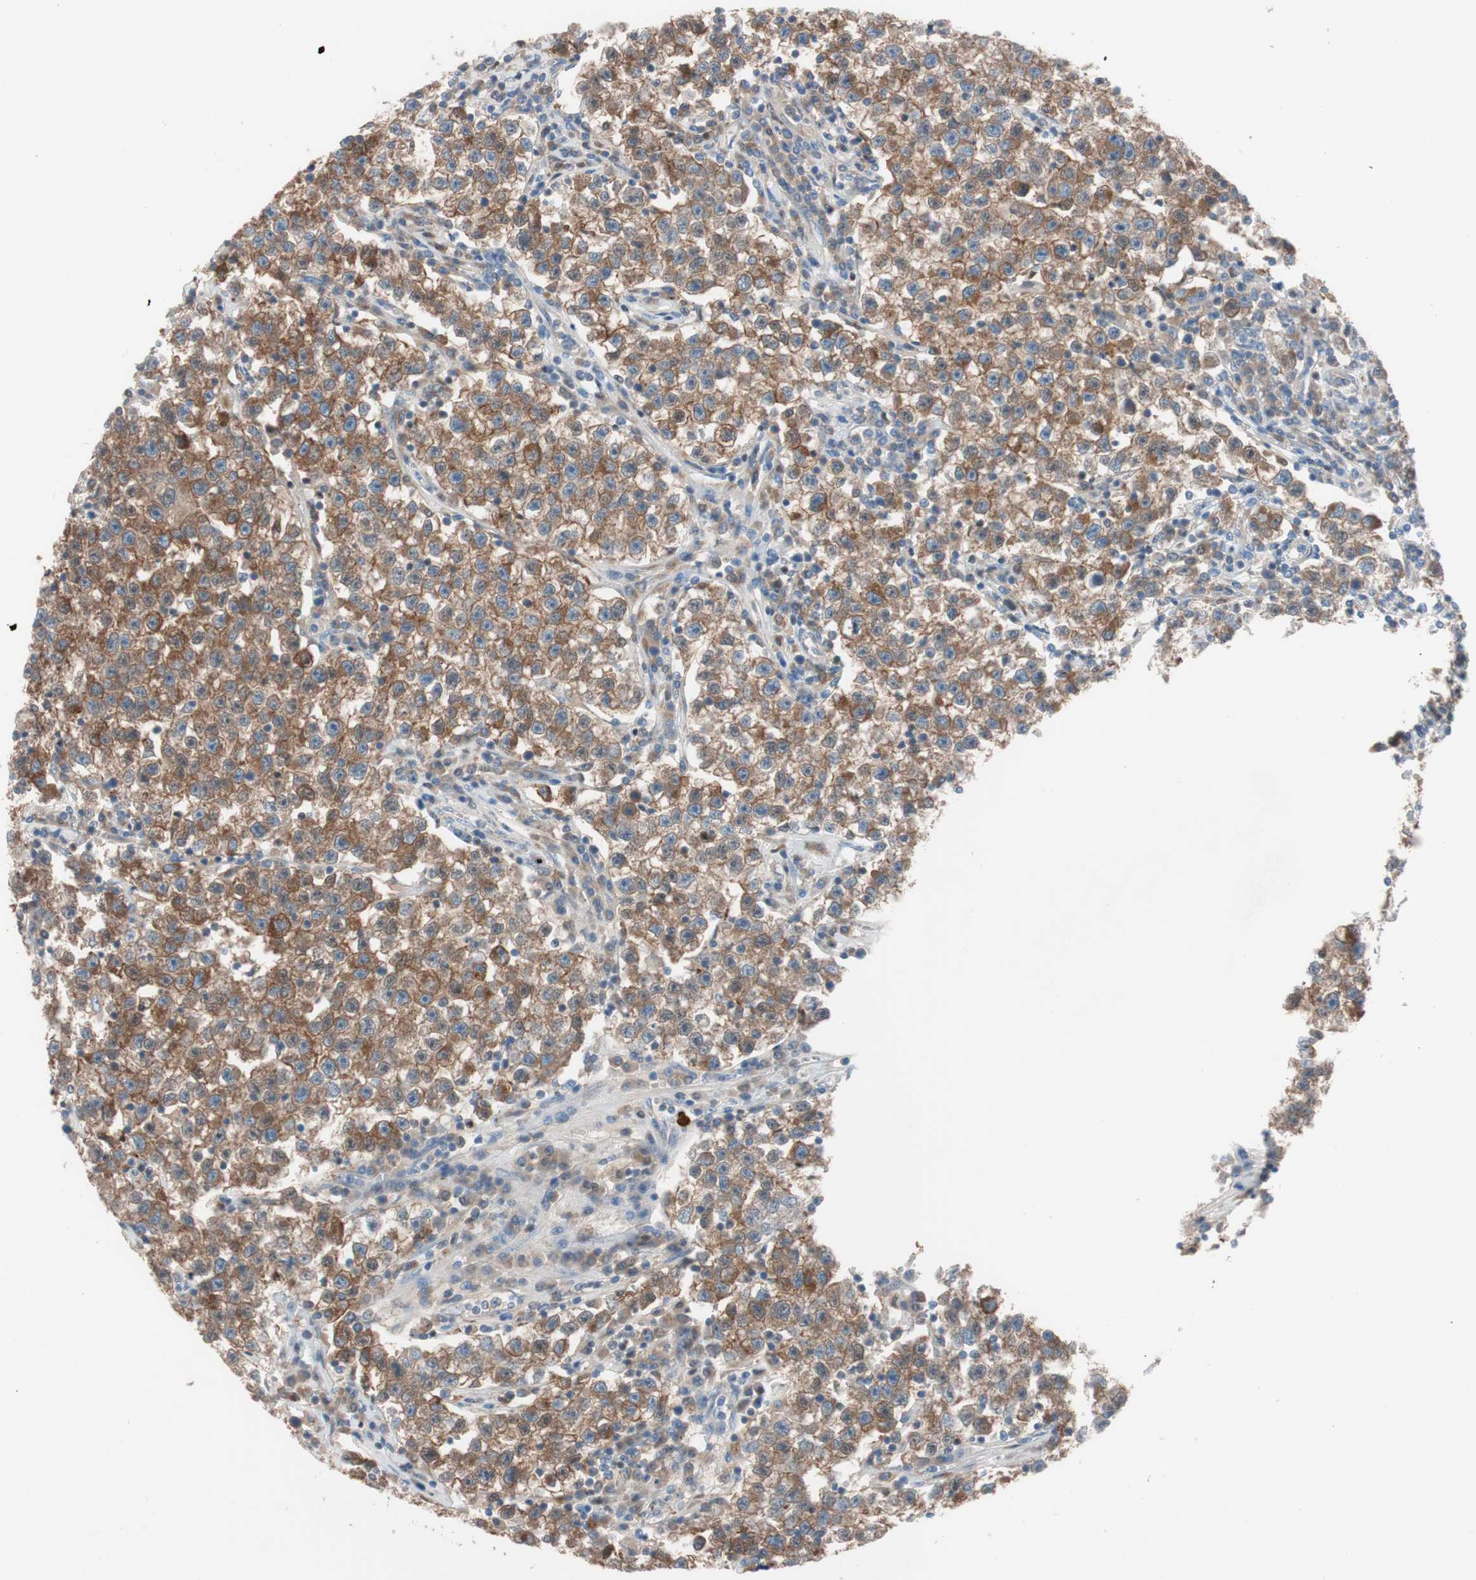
{"staining": {"intensity": "moderate", "quantity": ">75%", "location": "cytoplasmic/membranous"}, "tissue": "testis cancer", "cell_type": "Tumor cells", "image_type": "cancer", "snomed": [{"axis": "morphology", "description": "Seminoma, NOS"}, {"axis": "topography", "description": "Testis"}], "caption": "This micrograph shows seminoma (testis) stained with IHC to label a protein in brown. The cytoplasmic/membranous of tumor cells show moderate positivity for the protein. Nuclei are counter-stained blue.", "gene": "CLEC4D", "patient": {"sex": "male", "age": 22}}